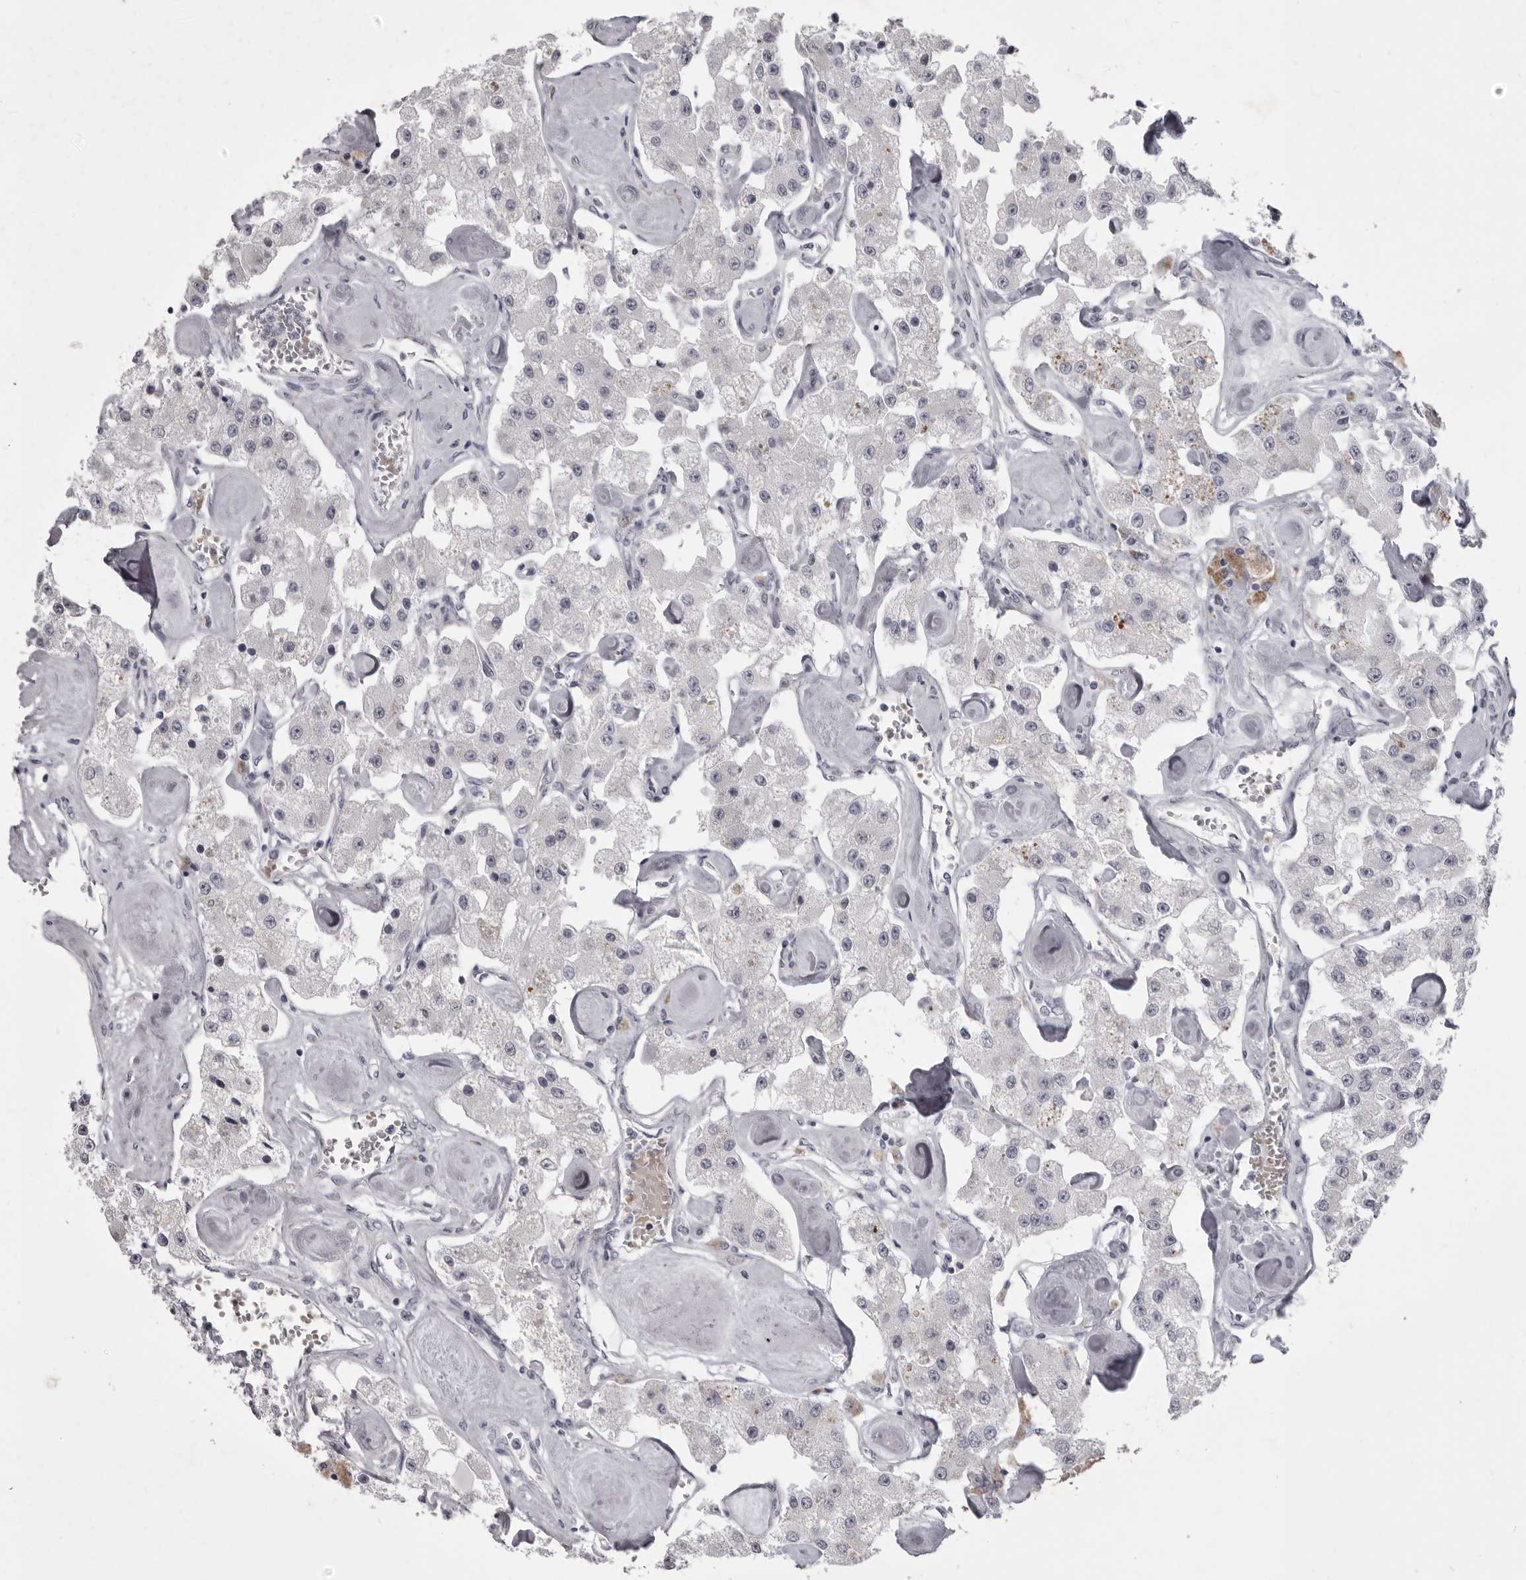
{"staining": {"intensity": "weak", "quantity": "<25%", "location": "cytoplasmic/membranous"}, "tissue": "carcinoid", "cell_type": "Tumor cells", "image_type": "cancer", "snomed": [{"axis": "morphology", "description": "Carcinoid, malignant, NOS"}, {"axis": "topography", "description": "Pancreas"}], "caption": "Carcinoid was stained to show a protein in brown. There is no significant positivity in tumor cells.", "gene": "EPHA10", "patient": {"sex": "male", "age": 41}}